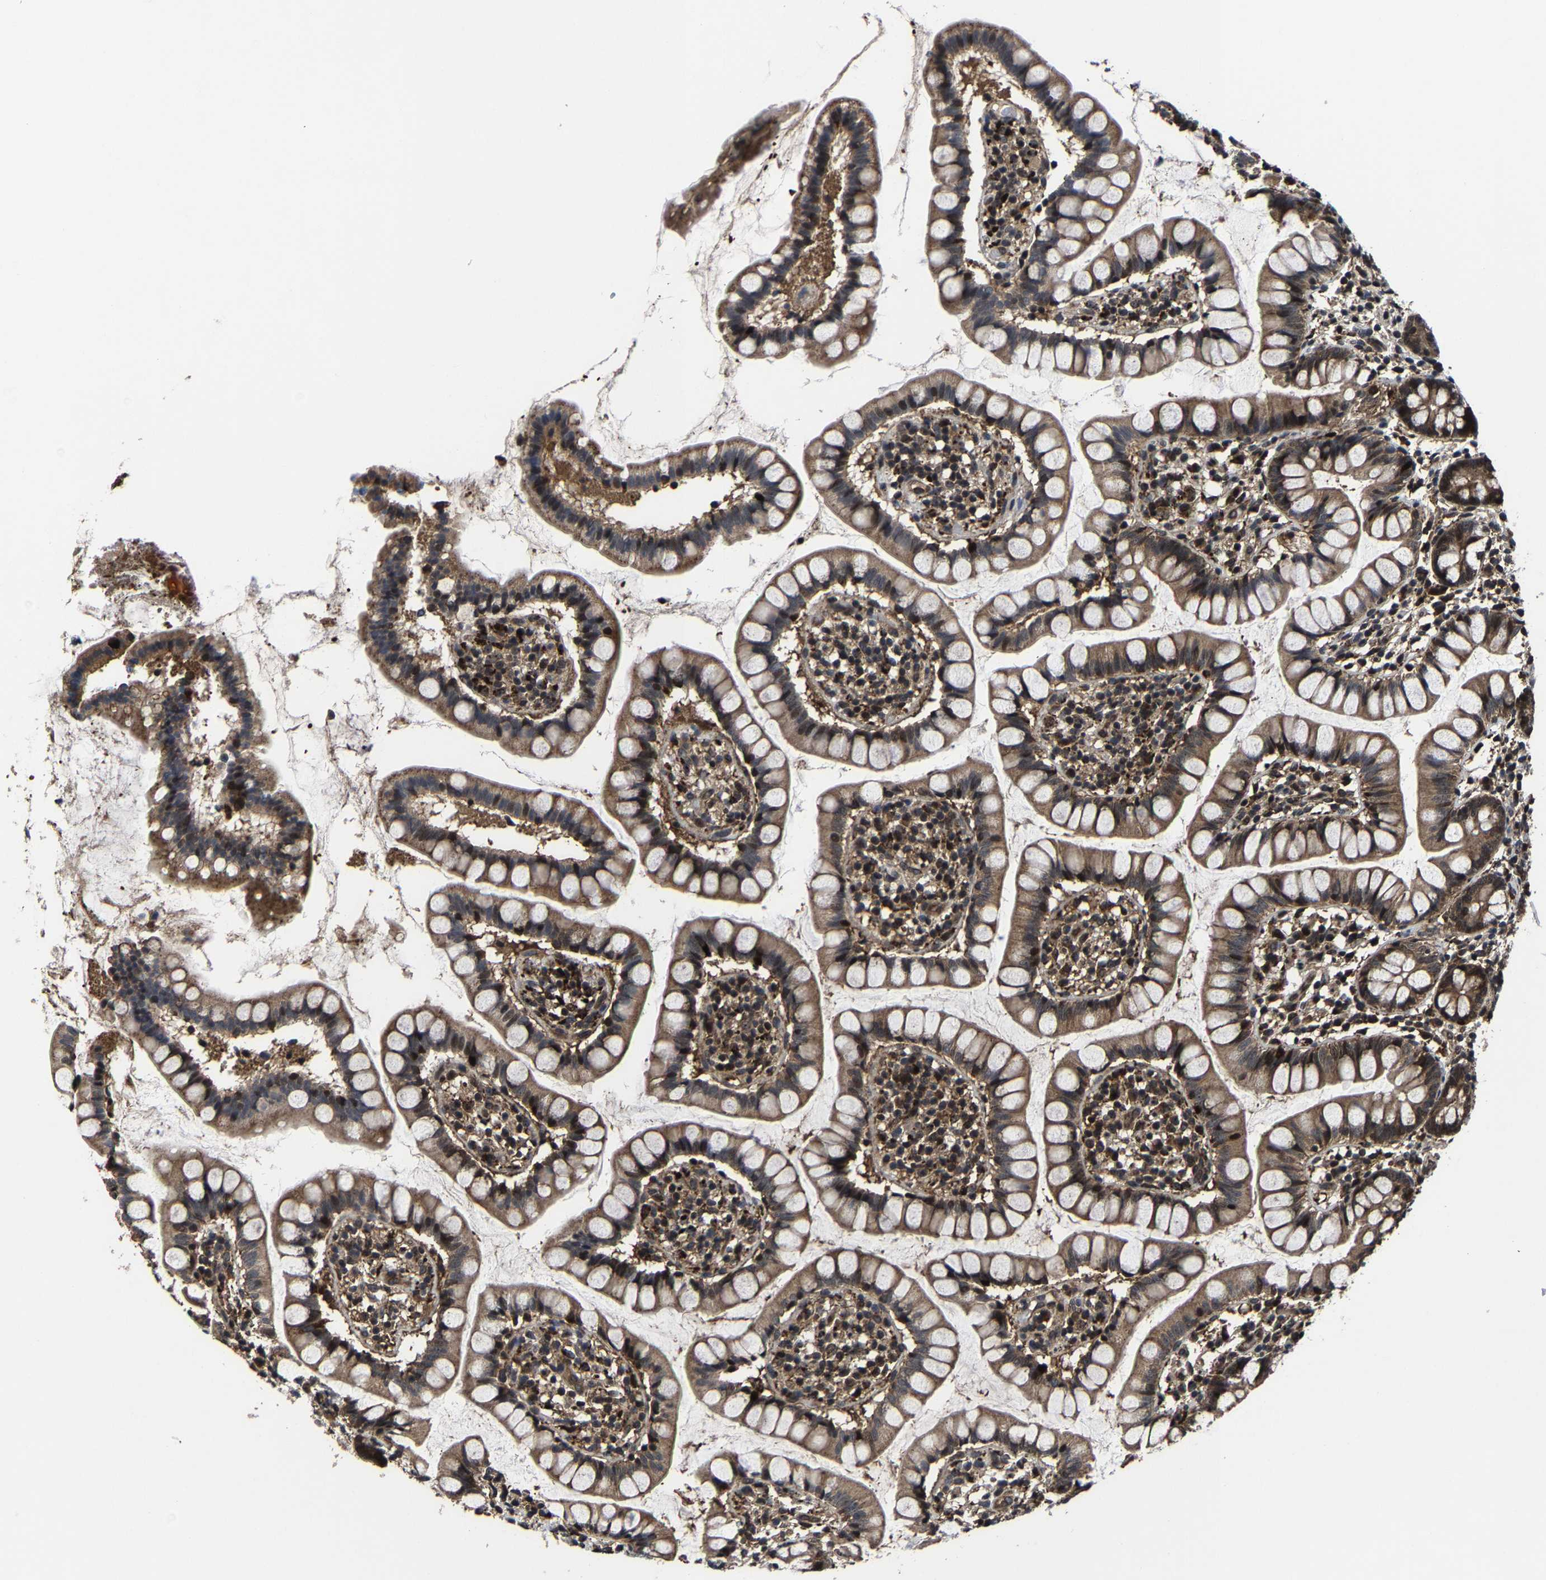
{"staining": {"intensity": "moderate", "quantity": ">75%", "location": "cytoplasmic/membranous"}, "tissue": "small intestine", "cell_type": "Glandular cells", "image_type": "normal", "snomed": [{"axis": "morphology", "description": "Normal tissue, NOS"}, {"axis": "topography", "description": "Small intestine"}], "caption": "IHC histopathology image of benign small intestine: small intestine stained using immunohistochemistry (IHC) displays medium levels of moderate protein expression localized specifically in the cytoplasmic/membranous of glandular cells, appearing as a cytoplasmic/membranous brown color.", "gene": "ZCCHC7", "patient": {"sex": "female", "age": 84}}